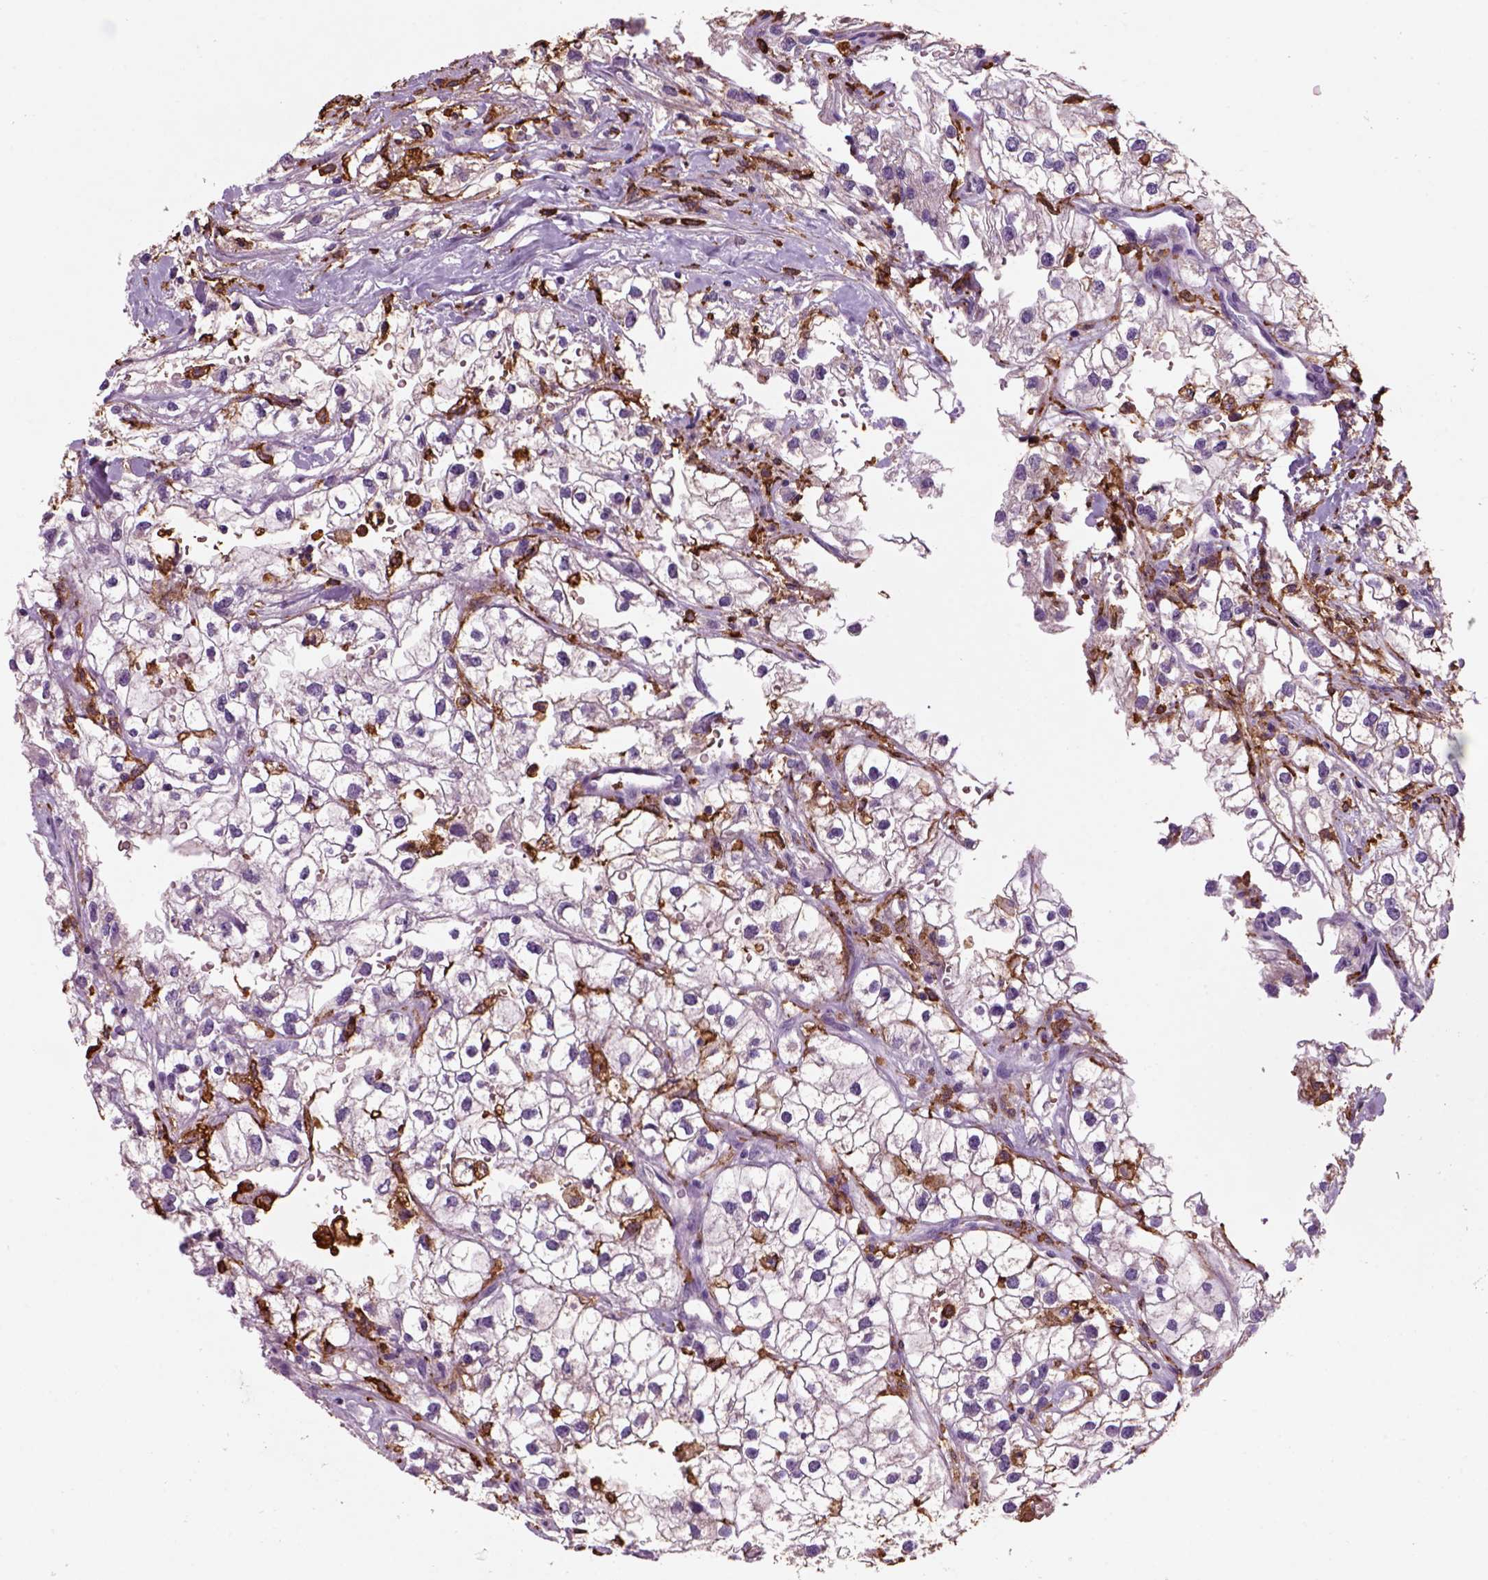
{"staining": {"intensity": "negative", "quantity": "none", "location": "none"}, "tissue": "renal cancer", "cell_type": "Tumor cells", "image_type": "cancer", "snomed": [{"axis": "morphology", "description": "Adenocarcinoma, NOS"}, {"axis": "topography", "description": "Kidney"}], "caption": "Immunohistochemistry (IHC) photomicrograph of human renal cancer stained for a protein (brown), which demonstrates no positivity in tumor cells.", "gene": "CD14", "patient": {"sex": "male", "age": 59}}